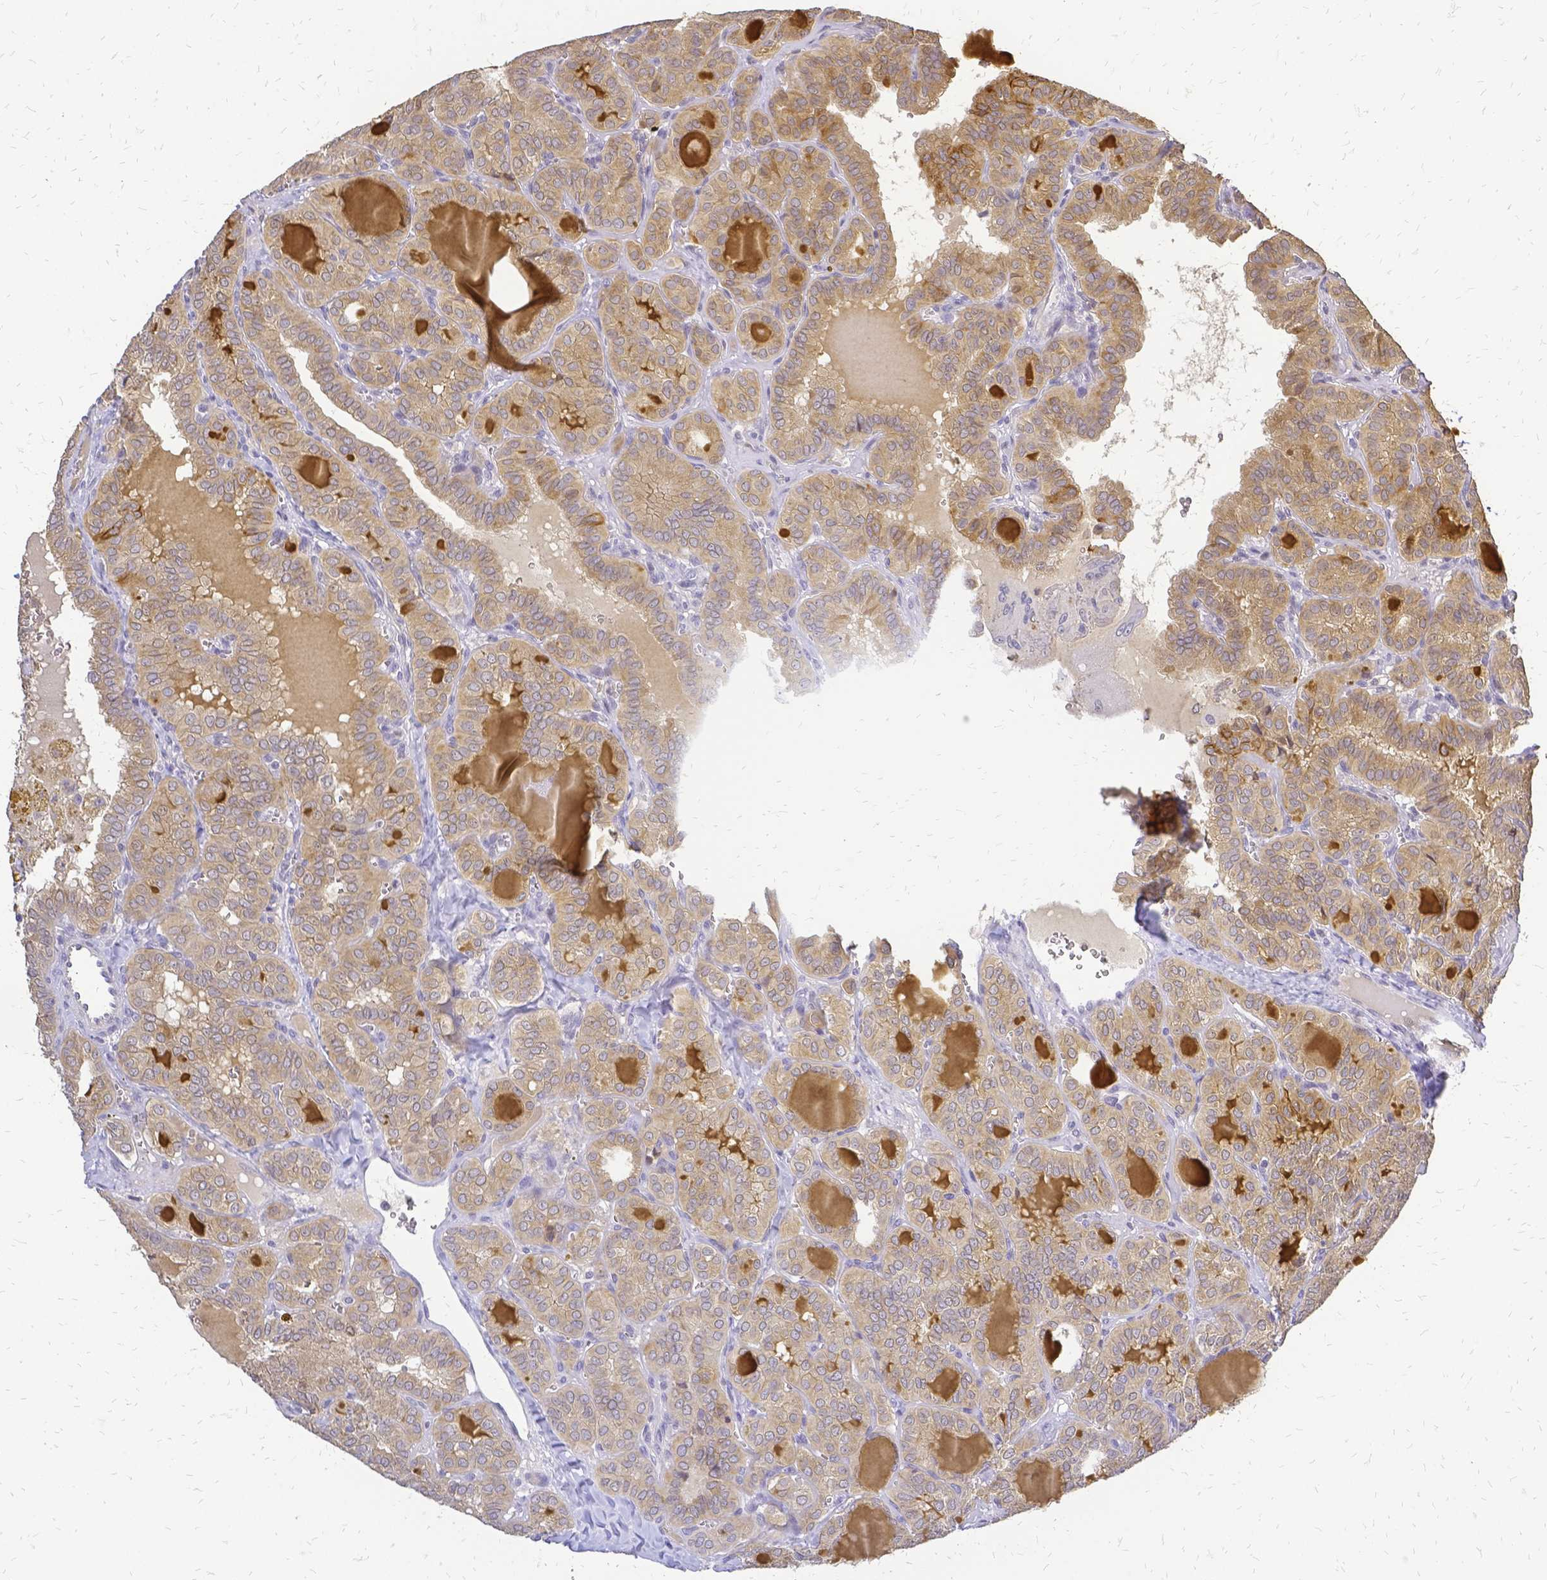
{"staining": {"intensity": "weak", "quantity": ">75%", "location": "cytoplasmic/membranous"}, "tissue": "thyroid cancer", "cell_type": "Tumor cells", "image_type": "cancer", "snomed": [{"axis": "morphology", "description": "Papillary adenocarcinoma, NOS"}, {"axis": "topography", "description": "Thyroid gland"}], "caption": "Immunohistochemistry (DAB) staining of thyroid papillary adenocarcinoma shows weak cytoplasmic/membranous protein positivity in approximately >75% of tumor cells. (Brightfield microscopy of DAB IHC at high magnification).", "gene": "CIB1", "patient": {"sex": "female", "age": 41}}